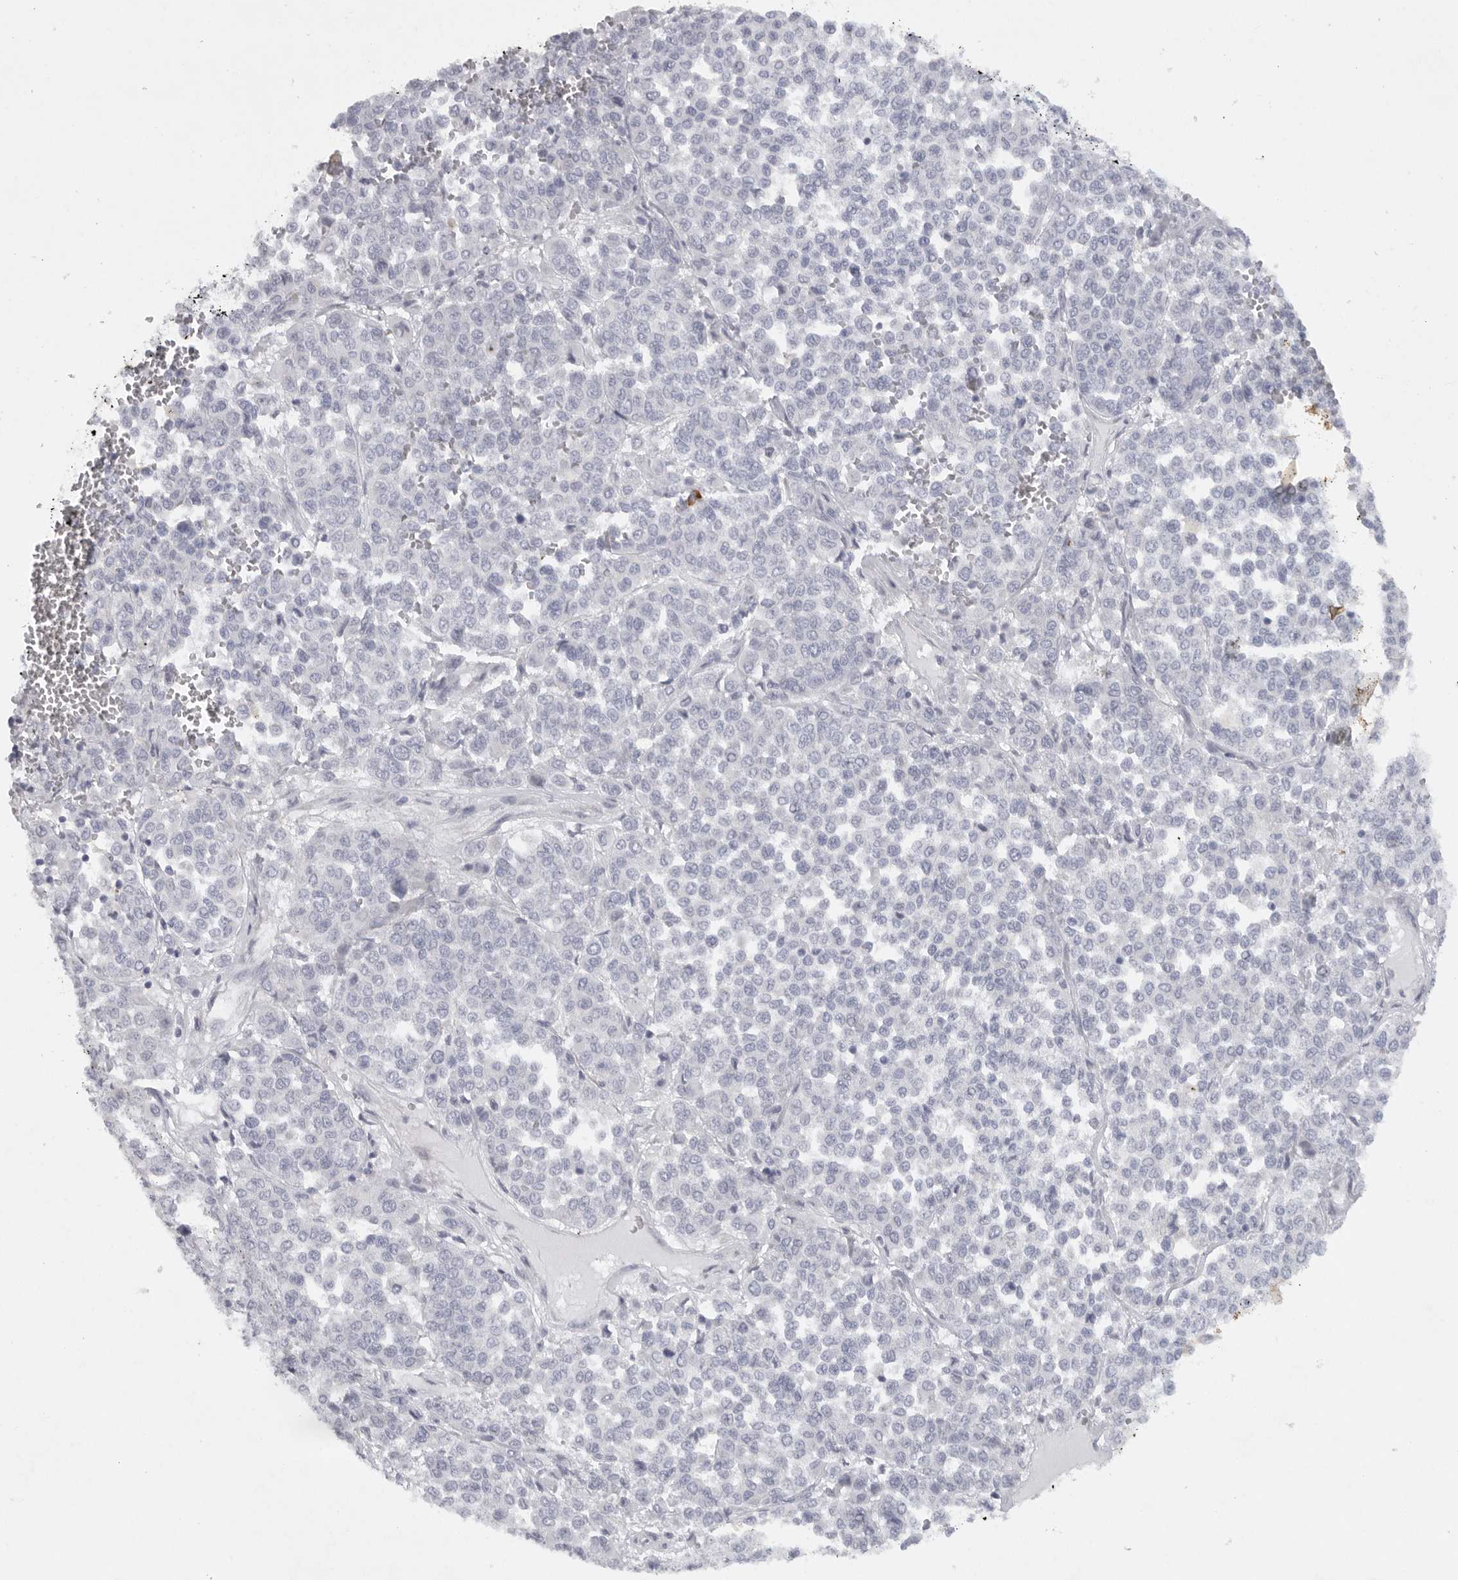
{"staining": {"intensity": "negative", "quantity": "none", "location": "none"}, "tissue": "melanoma", "cell_type": "Tumor cells", "image_type": "cancer", "snomed": [{"axis": "morphology", "description": "Malignant melanoma, Metastatic site"}, {"axis": "topography", "description": "Pancreas"}], "caption": "DAB immunohistochemical staining of melanoma exhibits no significant positivity in tumor cells. (Brightfield microscopy of DAB (3,3'-diaminobenzidine) IHC at high magnification).", "gene": "TMEM69", "patient": {"sex": "female", "age": 30}}